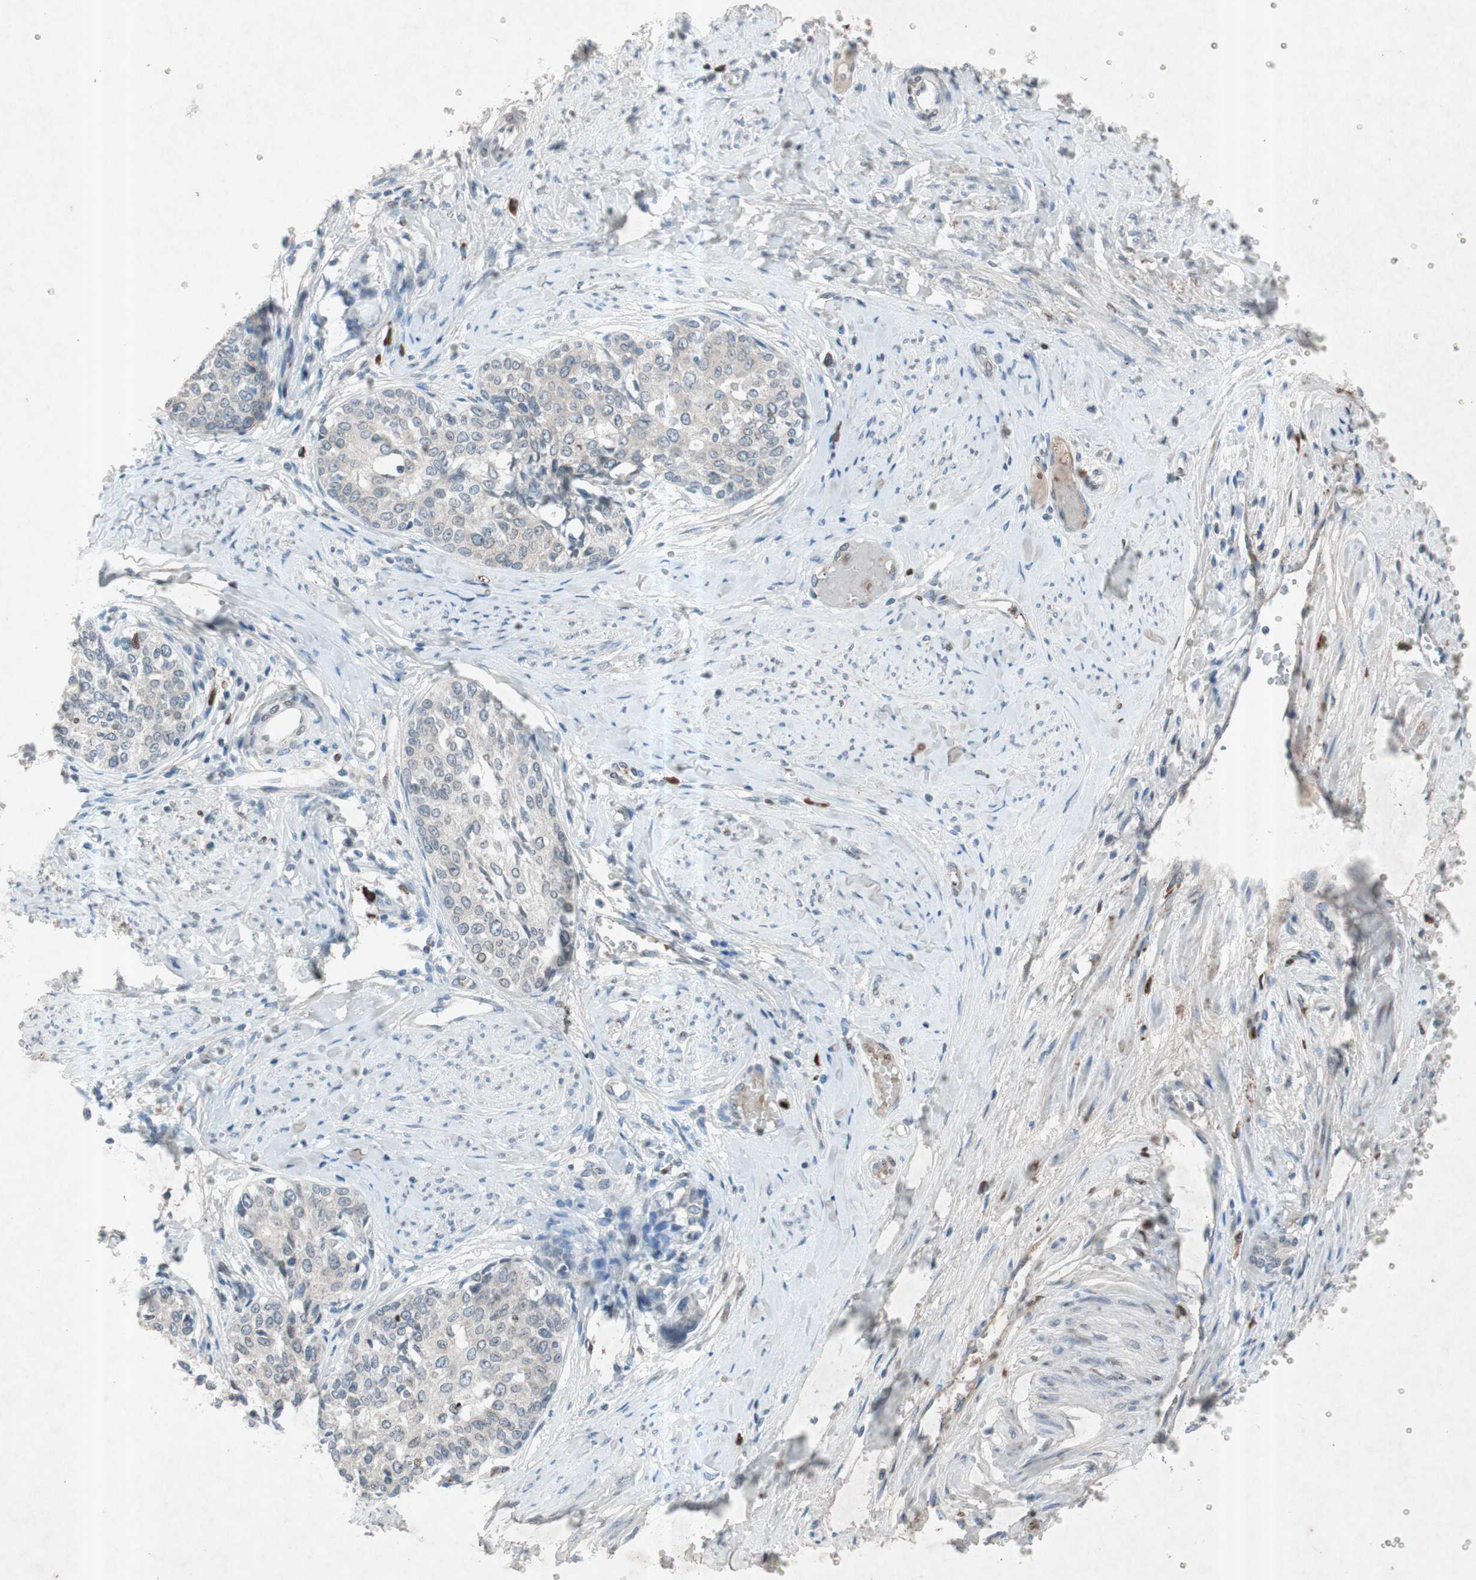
{"staining": {"intensity": "weak", "quantity": "<25%", "location": "cytoplasmic/membranous"}, "tissue": "cervical cancer", "cell_type": "Tumor cells", "image_type": "cancer", "snomed": [{"axis": "morphology", "description": "Squamous cell carcinoma, NOS"}, {"axis": "morphology", "description": "Adenocarcinoma, NOS"}, {"axis": "topography", "description": "Cervix"}], "caption": "DAB (3,3'-diaminobenzidine) immunohistochemical staining of cervical squamous cell carcinoma reveals no significant expression in tumor cells.", "gene": "GRB7", "patient": {"sex": "female", "age": 52}}